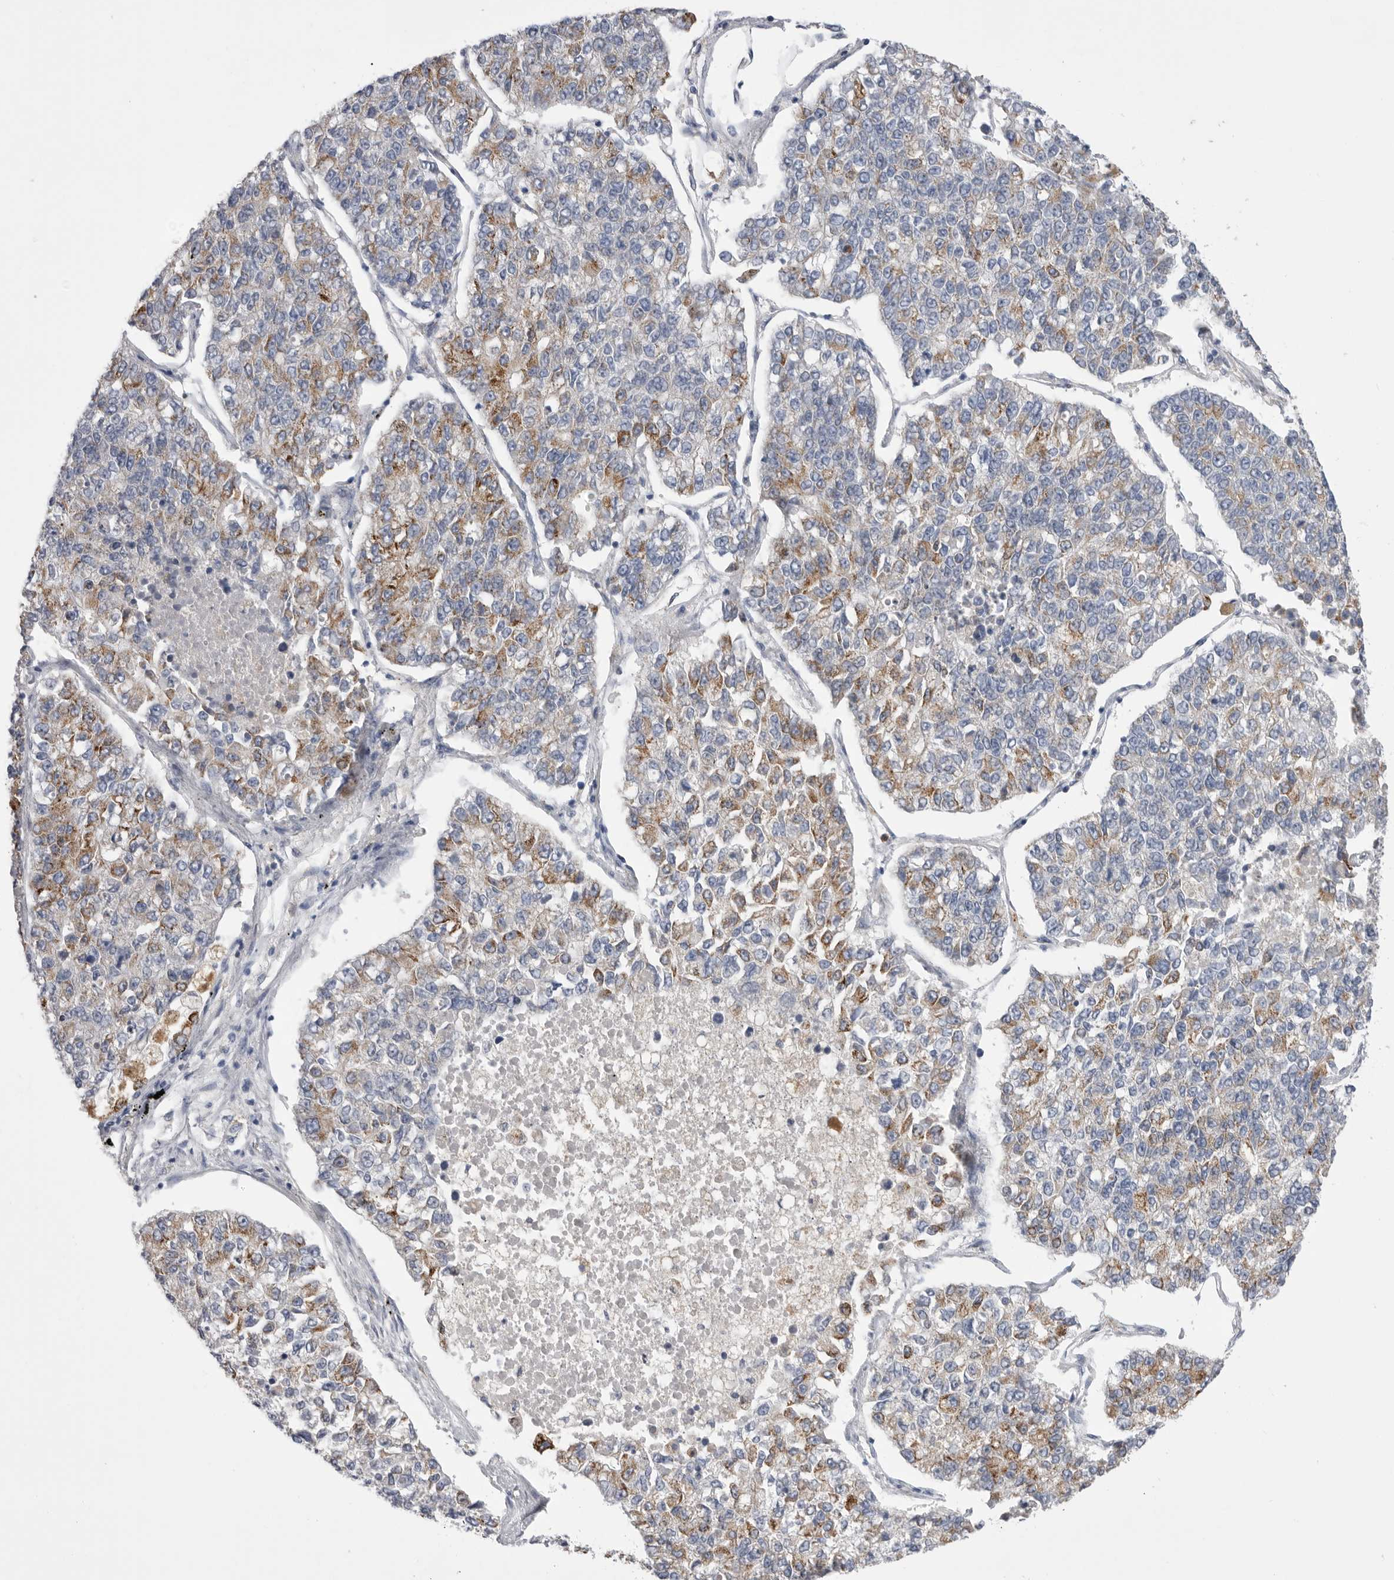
{"staining": {"intensity": "moderate", "quantity": "25%-75%", "location": "cytoplasmic/membranous"}, "tissue": "lung cancer", "cell_type": "Tumor cells", "image_type": "cancer", "snomed": [{"axis": "morphology", "description": "Adenocarcinoma, NOS"}, {"axis": "topography", "description": "Lung"}], "caption": "Immunohistochemistry (IHC) (DAB) staining of lung cancer reveals moderate cytoplasmic/membranous protein staining in about 25%-75% of tumor cells.", "gene": "CCDC126", "patient": {"sex": "male", "age": 49}}